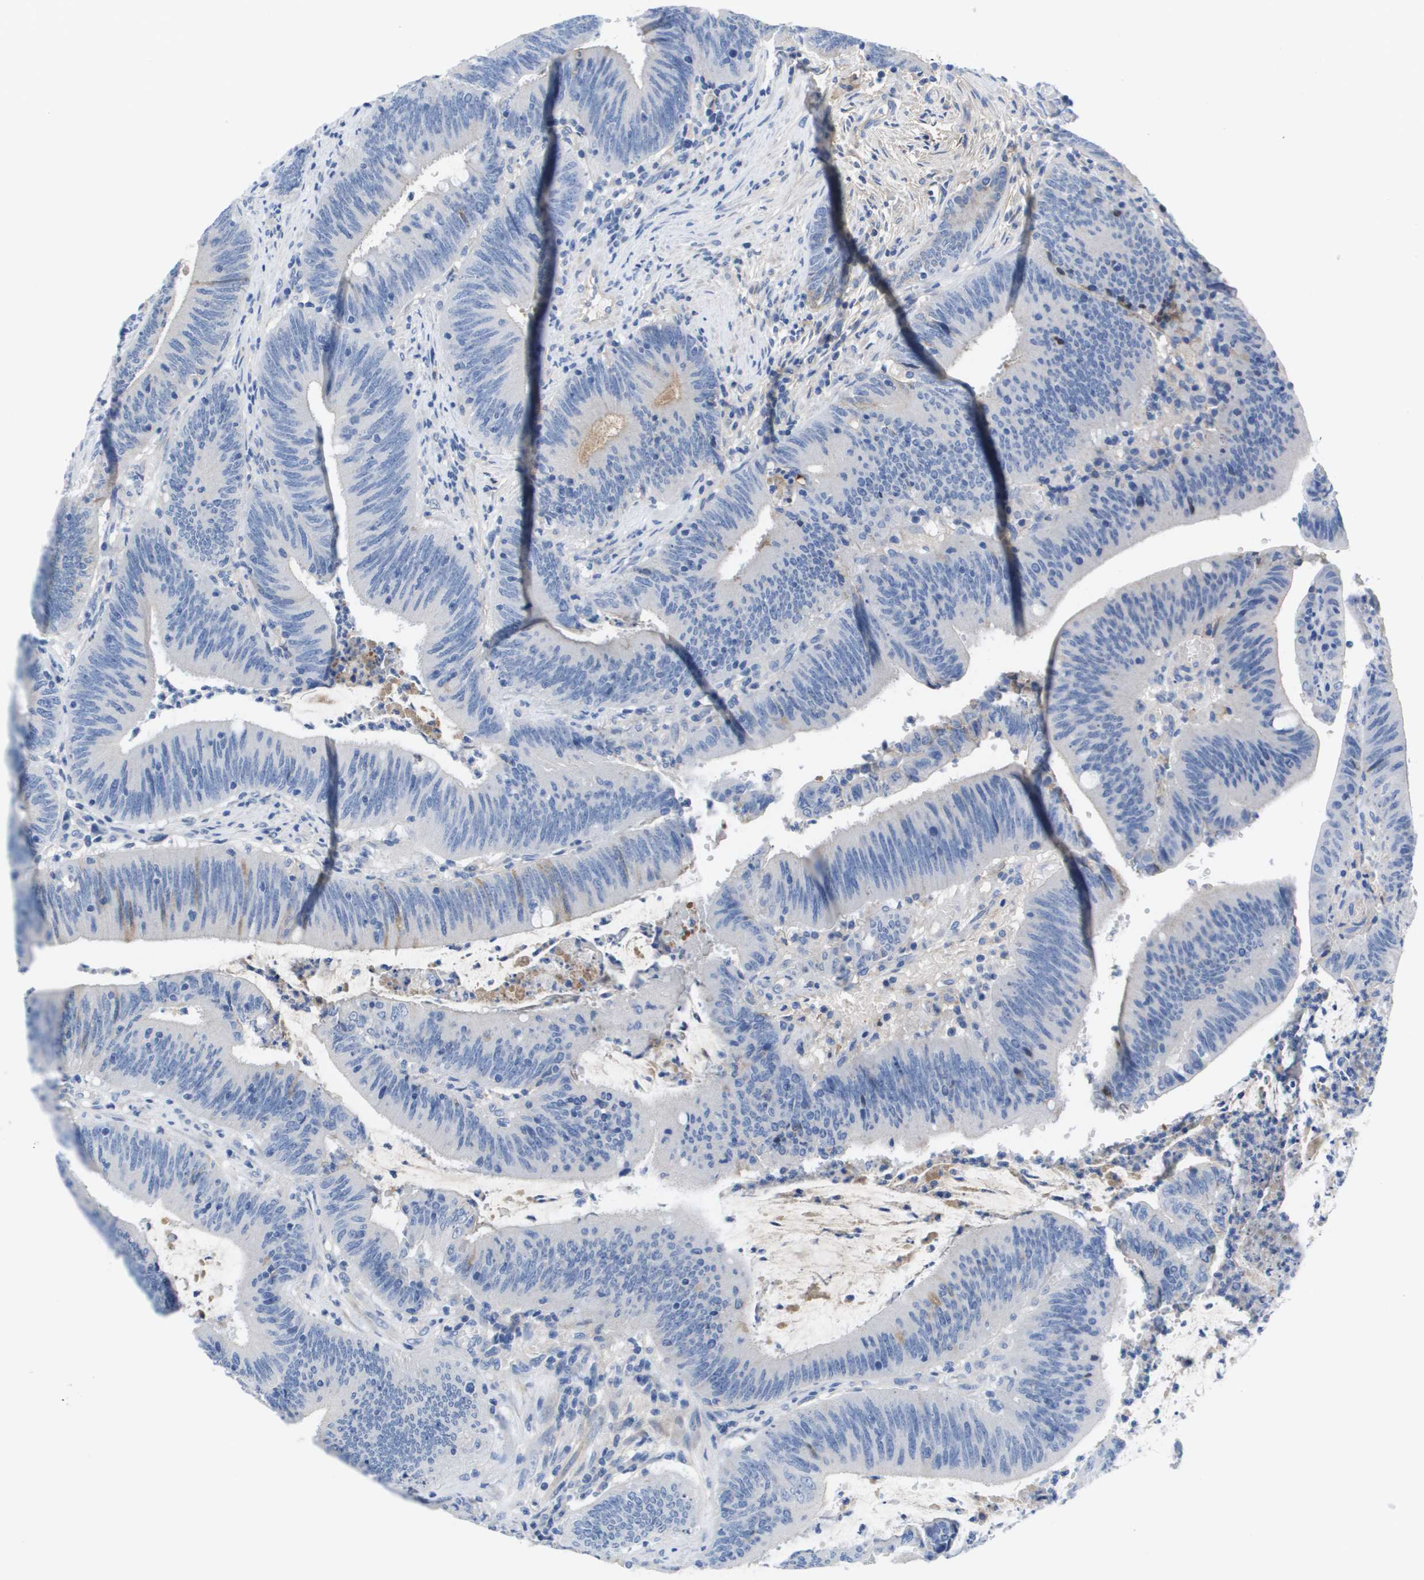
{"staining": {"intensity": "negative", "quantity": "none", "location": "none"}, "tissue": "colorectal cancer", "cell_type": "Tumor cells", "image_type": "cancer", "snomed": [{"axis": "morphology", "description": "Normal tissue, NOS"}, {"axis": "morphology", "description": "Adenocarcinoma, NOS"}, {"axis": "topography", "description": "Rectum"}], "caption": "Tumor cells are negative for protein expression in human adenocarcinoma (colorectal).", "gene": "APOA1", "patient": {"sex": "female", "age": 66}}